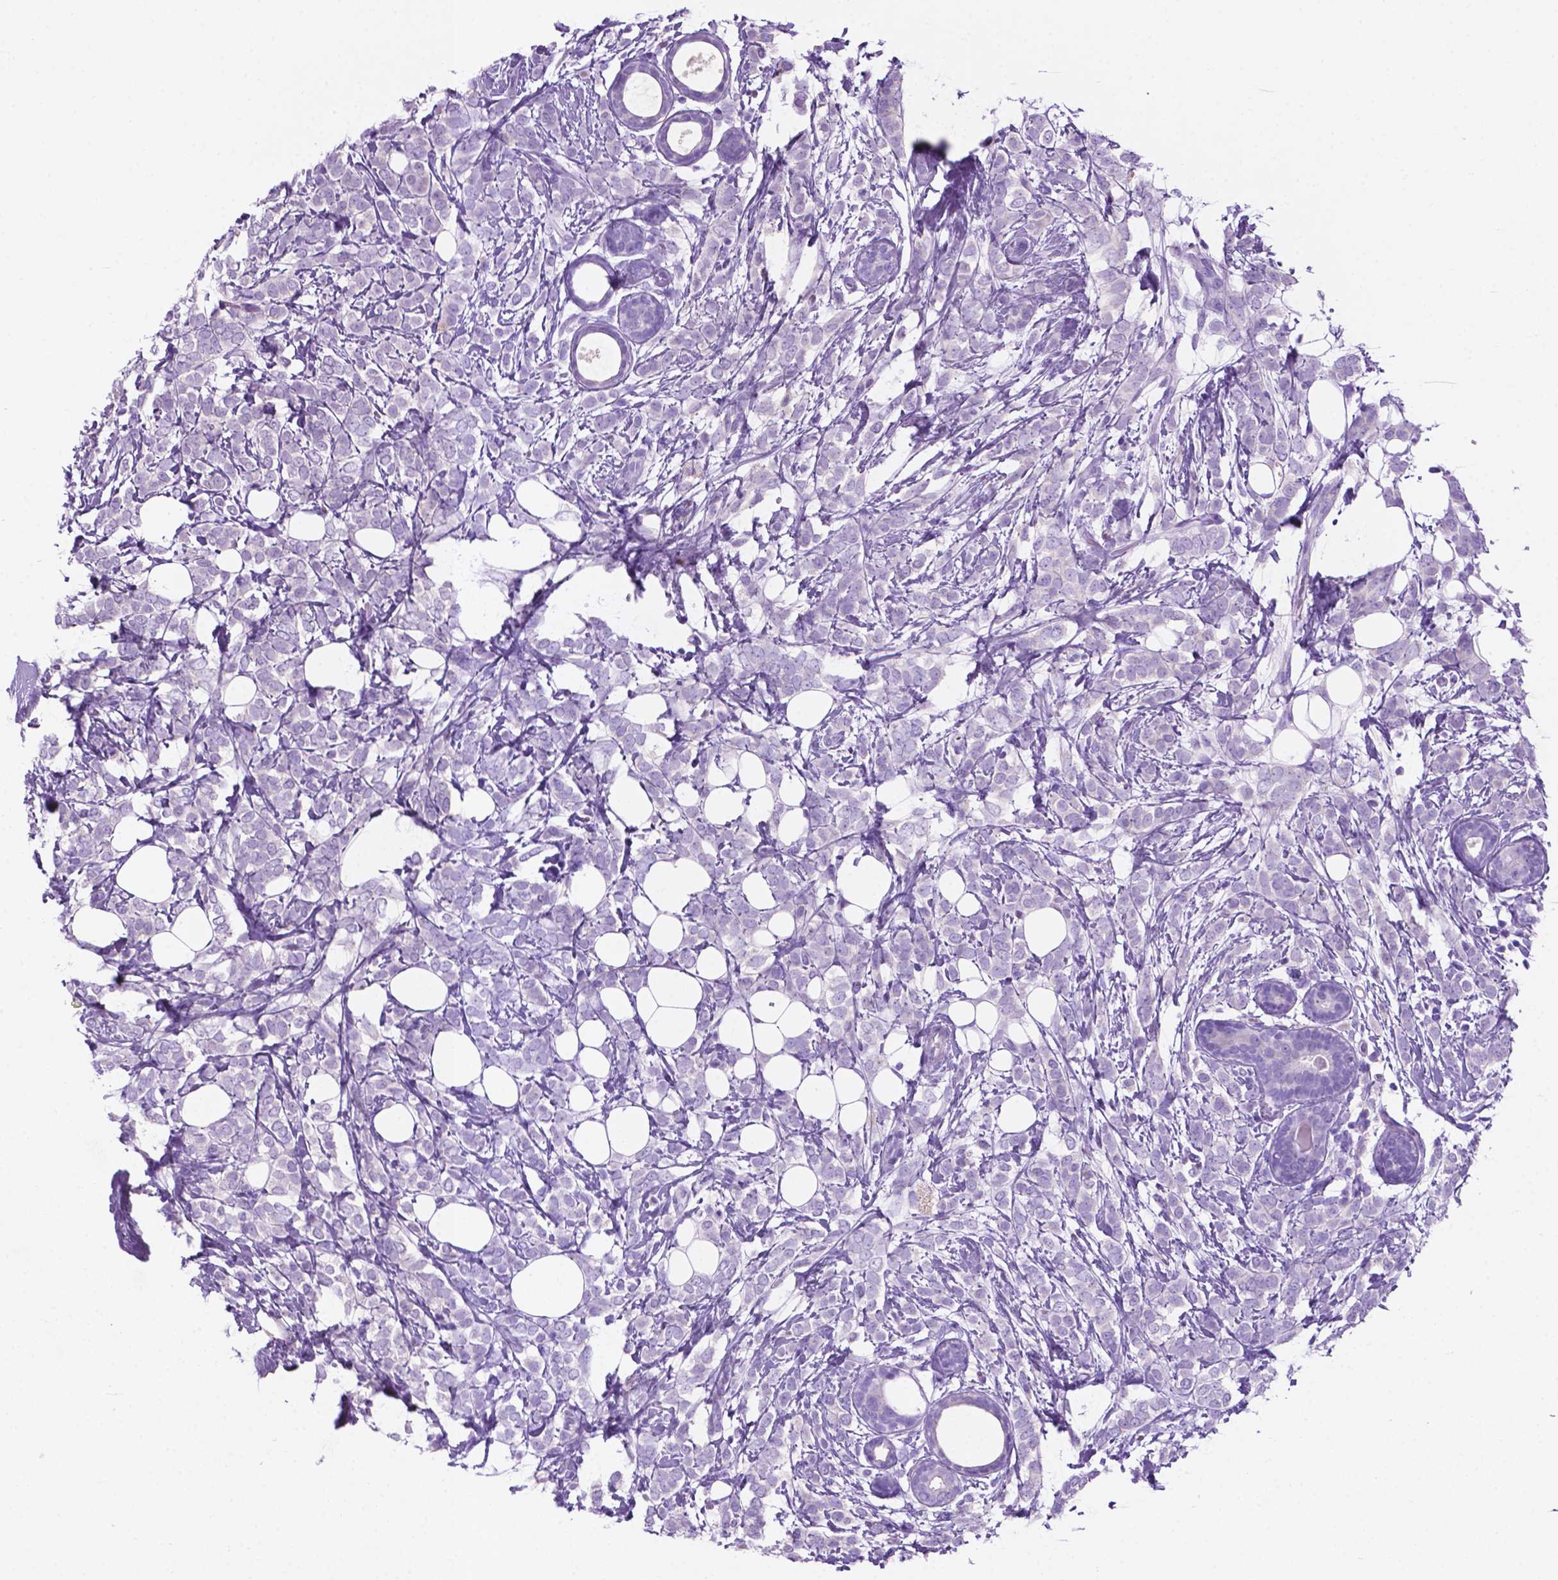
{"staining": {"intensity": "negative", "quantity": "none", "location": "none"}, "tissue": "breast cancer", "cell_type": "Tumor cells", "image_type": "cancer", "snomed": [{"axis": "morphology", "description": "Lobular carcinoma"}, {"axis": "topography", "description": "Breast"}], "caption": "Tumor cells show no significant protein staining in breast cancer (lobular carcinoma).", "gene": "POU4F1", "patient": {"sex": "female", "age": 49}}